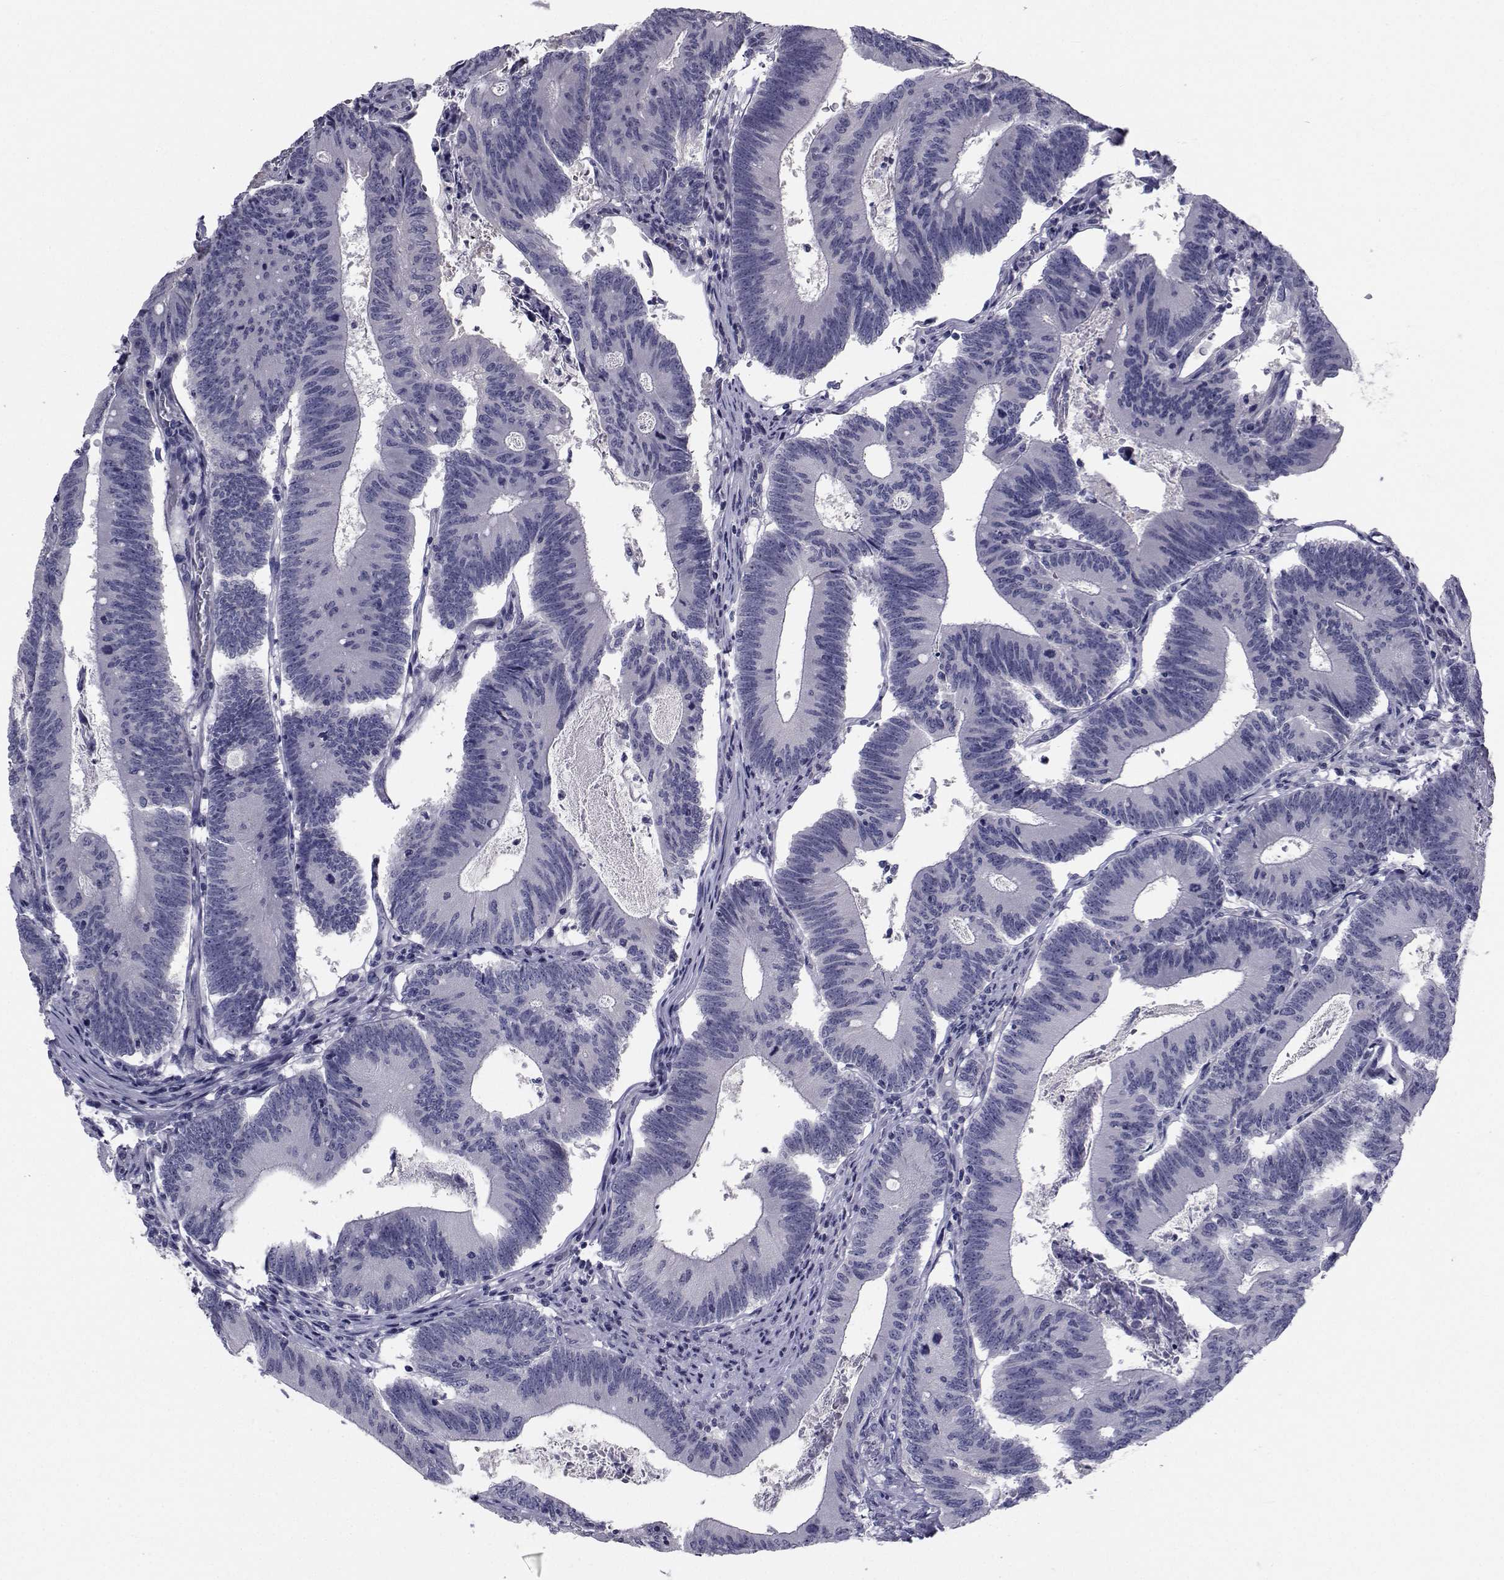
{"staining": {"intensity": "negative", "quantity": "none", "location": "none"}, "tissue": "colorectal cancer", "cell_type": "Tumor cells", "image_type": "cancer", "snomed": [{"axis": "morphology", "description": "Adenocarcinoma, NOS"}, {"axis": "topography", "description": "Colon"}], "caption": "Tumor cells show no significant protein expression in colorectal cancer (adenocarcinoma). The staining was performed using DAB to visualize the protein expression in brown, while the nuclei were stained in blue with hematoxylin (Magnification: 20x).", "gene": "CHRNA1", "patient": {"sex": "female", "age": 70}}